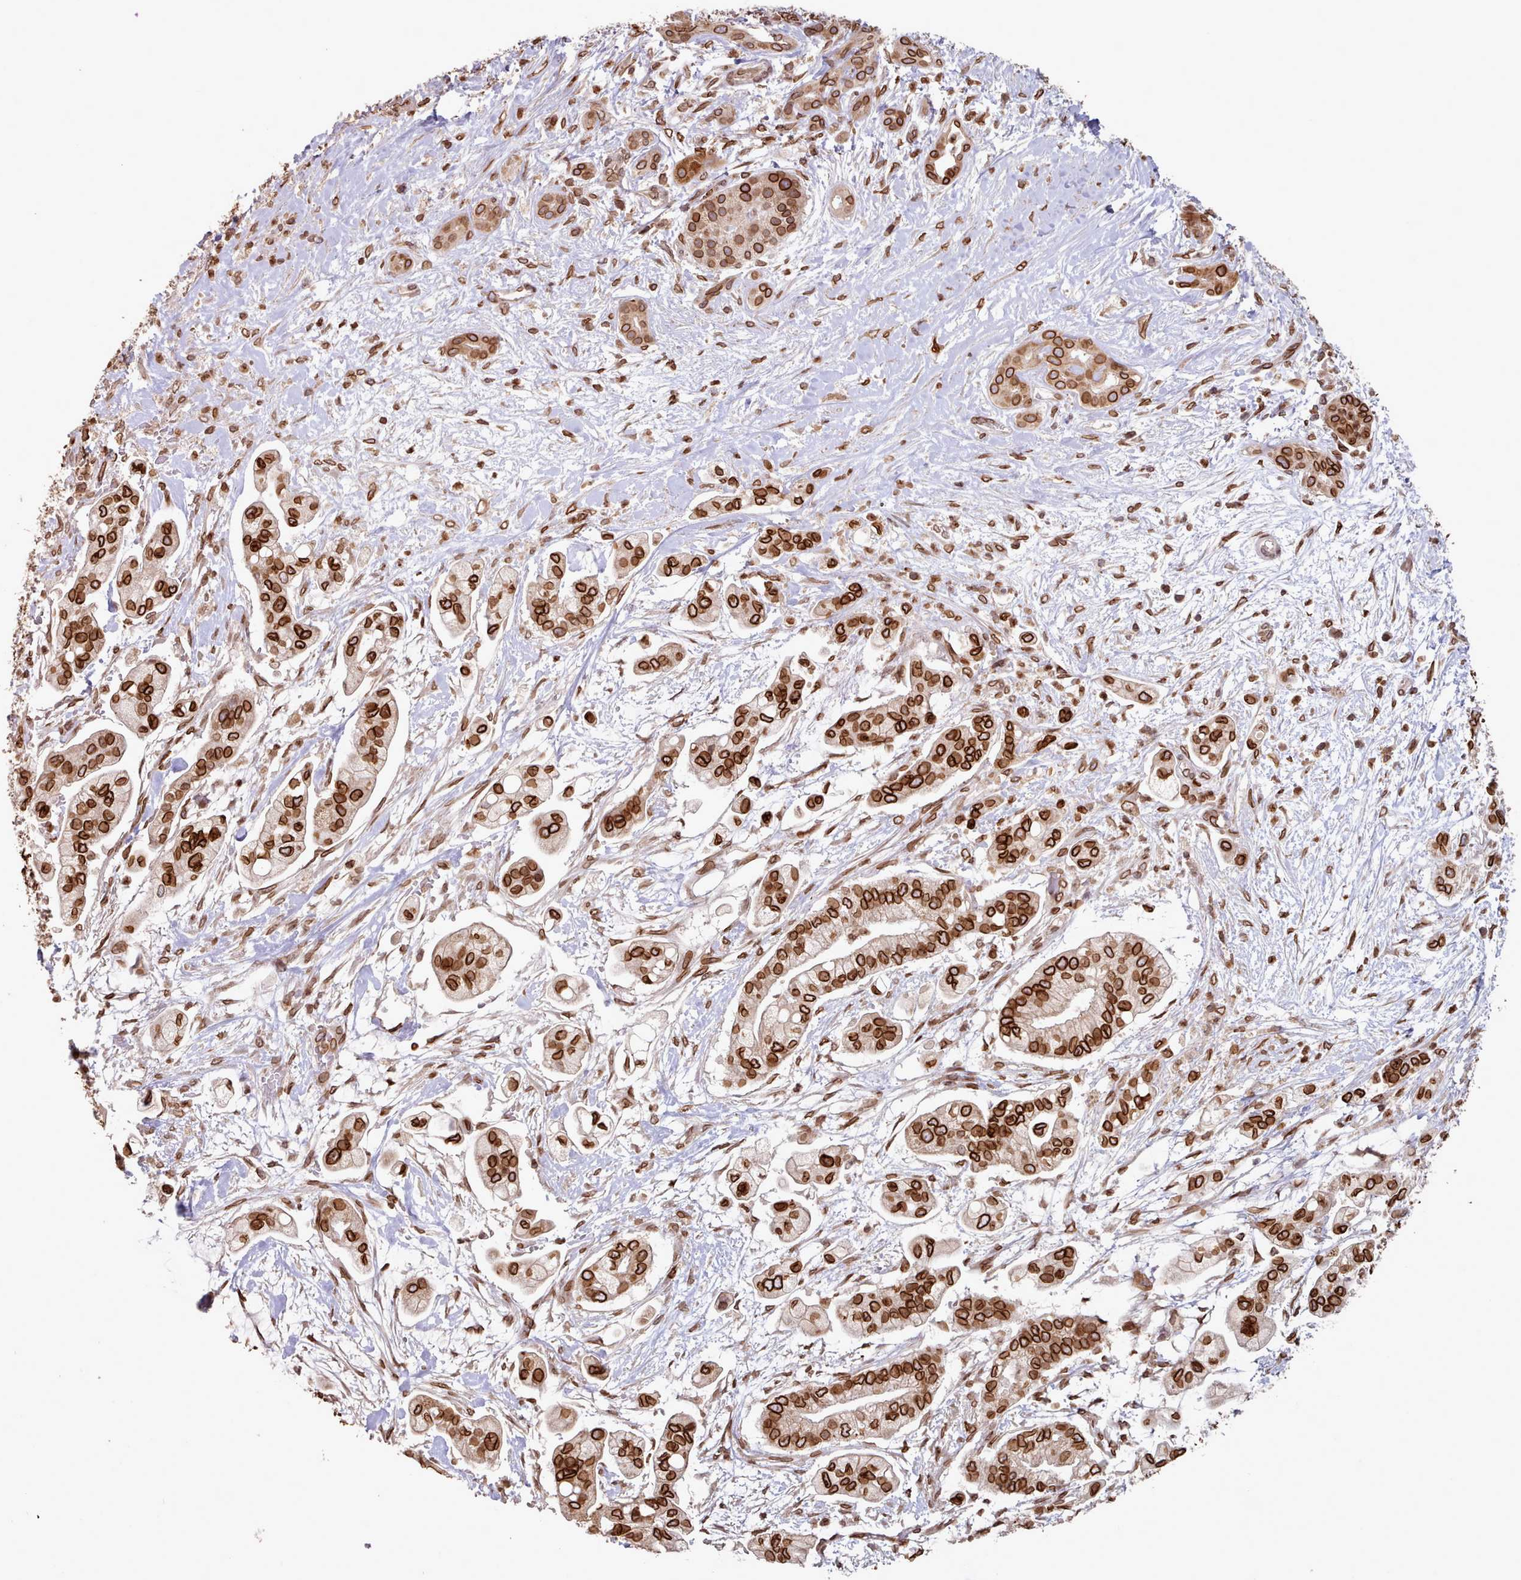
{"staining": {"intensity": "strong", "quantity": ">75%", "location": "cytoplasmic/membranous,nuclear"}, "tissue": "pancreatic cancer", "cell_type": "Tumor cells", "image_type": "cancer", "snomed": [{"axis": "morphology", "description": "Adenocarcinoma, NOS"}, {"axis": "topography", "description": "Pancreas"}], "caption": "This micrograph reveals IHC staining of pancreatic cancer, with high strong cytoplasmic/membranous and nuclear staining in about >75% of tumor cells.", "gene": "TOR1AIP1", "patient": {"sex": "female", "age": 69}}